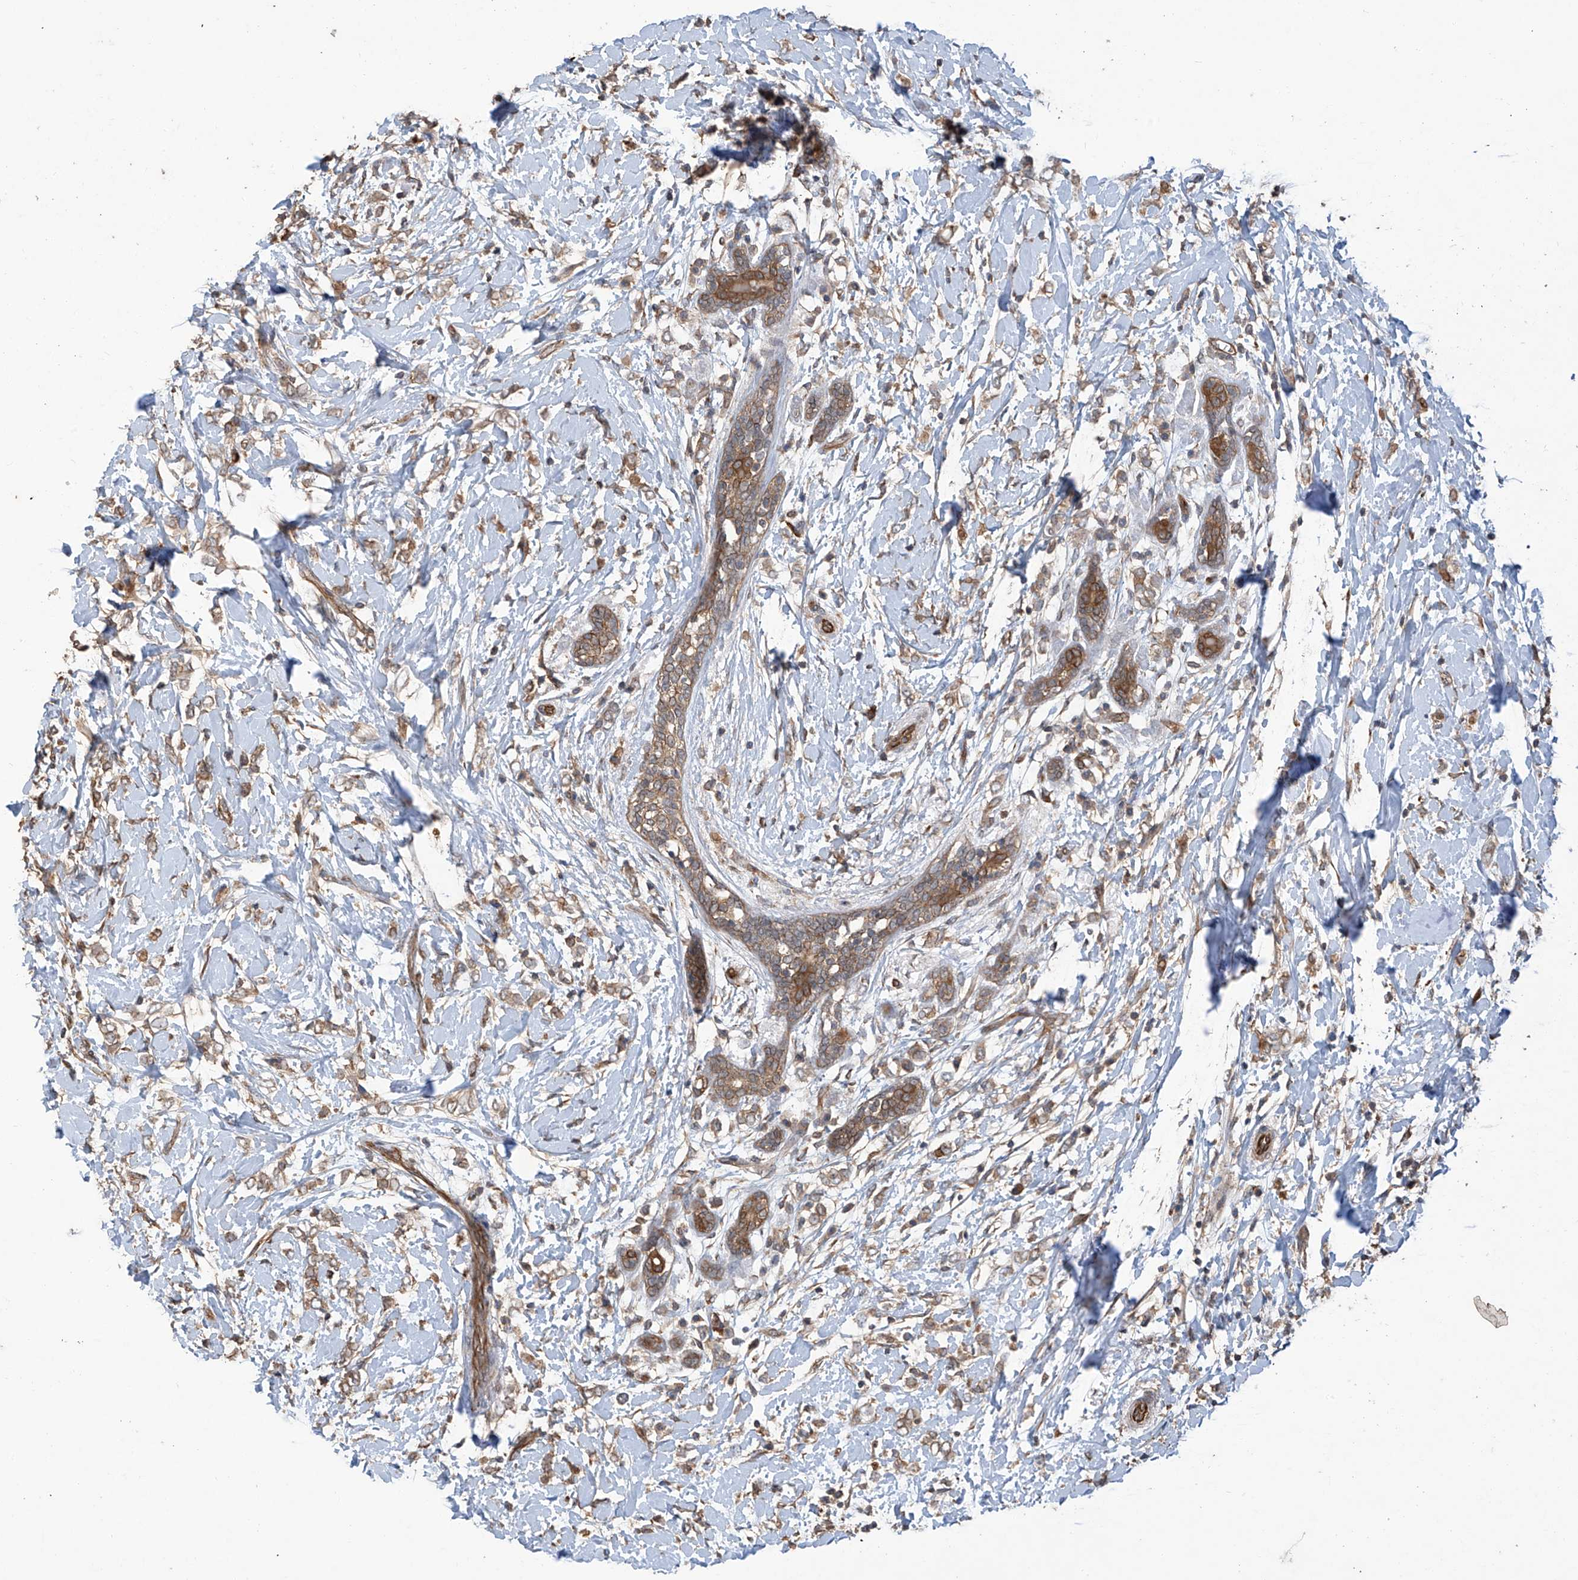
{"staining": {"intensity": "moderate", "quantity": ">75%", "location": "cytoplasmic/membranous"}, "tissue": "breast cancer", "cell_type": "Tumor cells", "image_type": "cancer", "snomed": [{"axis": "morphology", "description": "Normal tissue, NOS"}, {"axis": "morphology", "description": "Lobular carcinoma"}, {"axis": "topography", "description": "Breast"}], "caption": "Brown immunohistochemical staining in human lobular carcinoma (breast) exhibits moderate cytoplasmic/membranous expression in approximately >75% of tumor cells.", "gene": "AGBL5", "patient": {"sex": "female", "age": 47}}